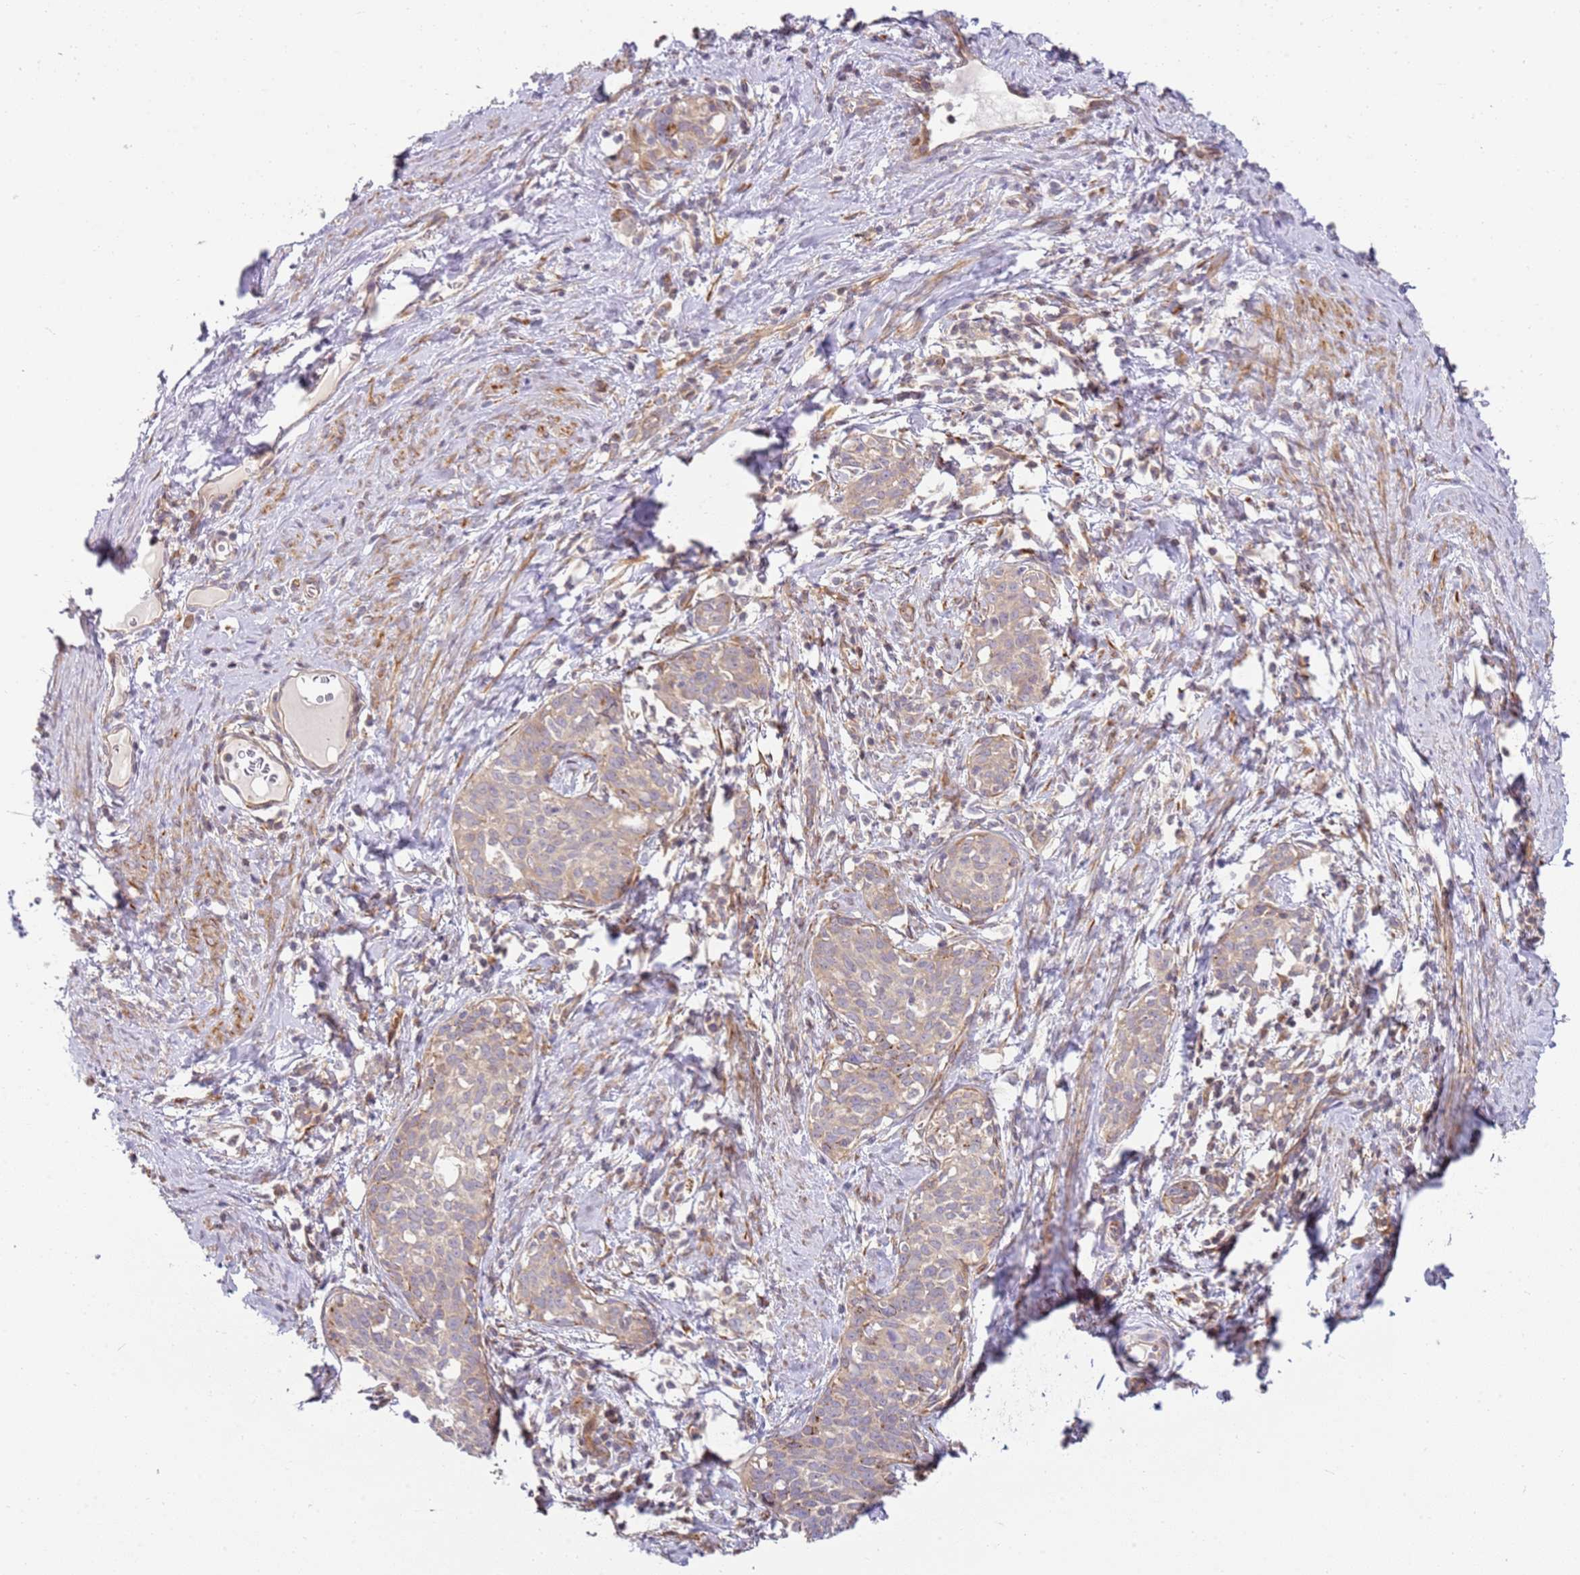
{"staining": {"intensity": "weak", "quantity": "<25%", "location": "cytoplasmic/membranous"}, "tissue": "cervical cancer", "cell_type": "Tumor cells", "image_type": "cancer", "snomed": [{"axis": "morphology", "description": "Squamous cell carcinoma, NOS"}, {"axis": "topography", "description": "Cervix"}], "caption": "Immunohistochemistry (IHC) micrograph of neoplastic tissue: cervical squamous cell carcinoma stained with DAB (3,3'-diaminobenzidine) reveals no significant protein expression in tumor cells.", "gene": "GRAP", "patient": {"sex": "female", "age": 52}}